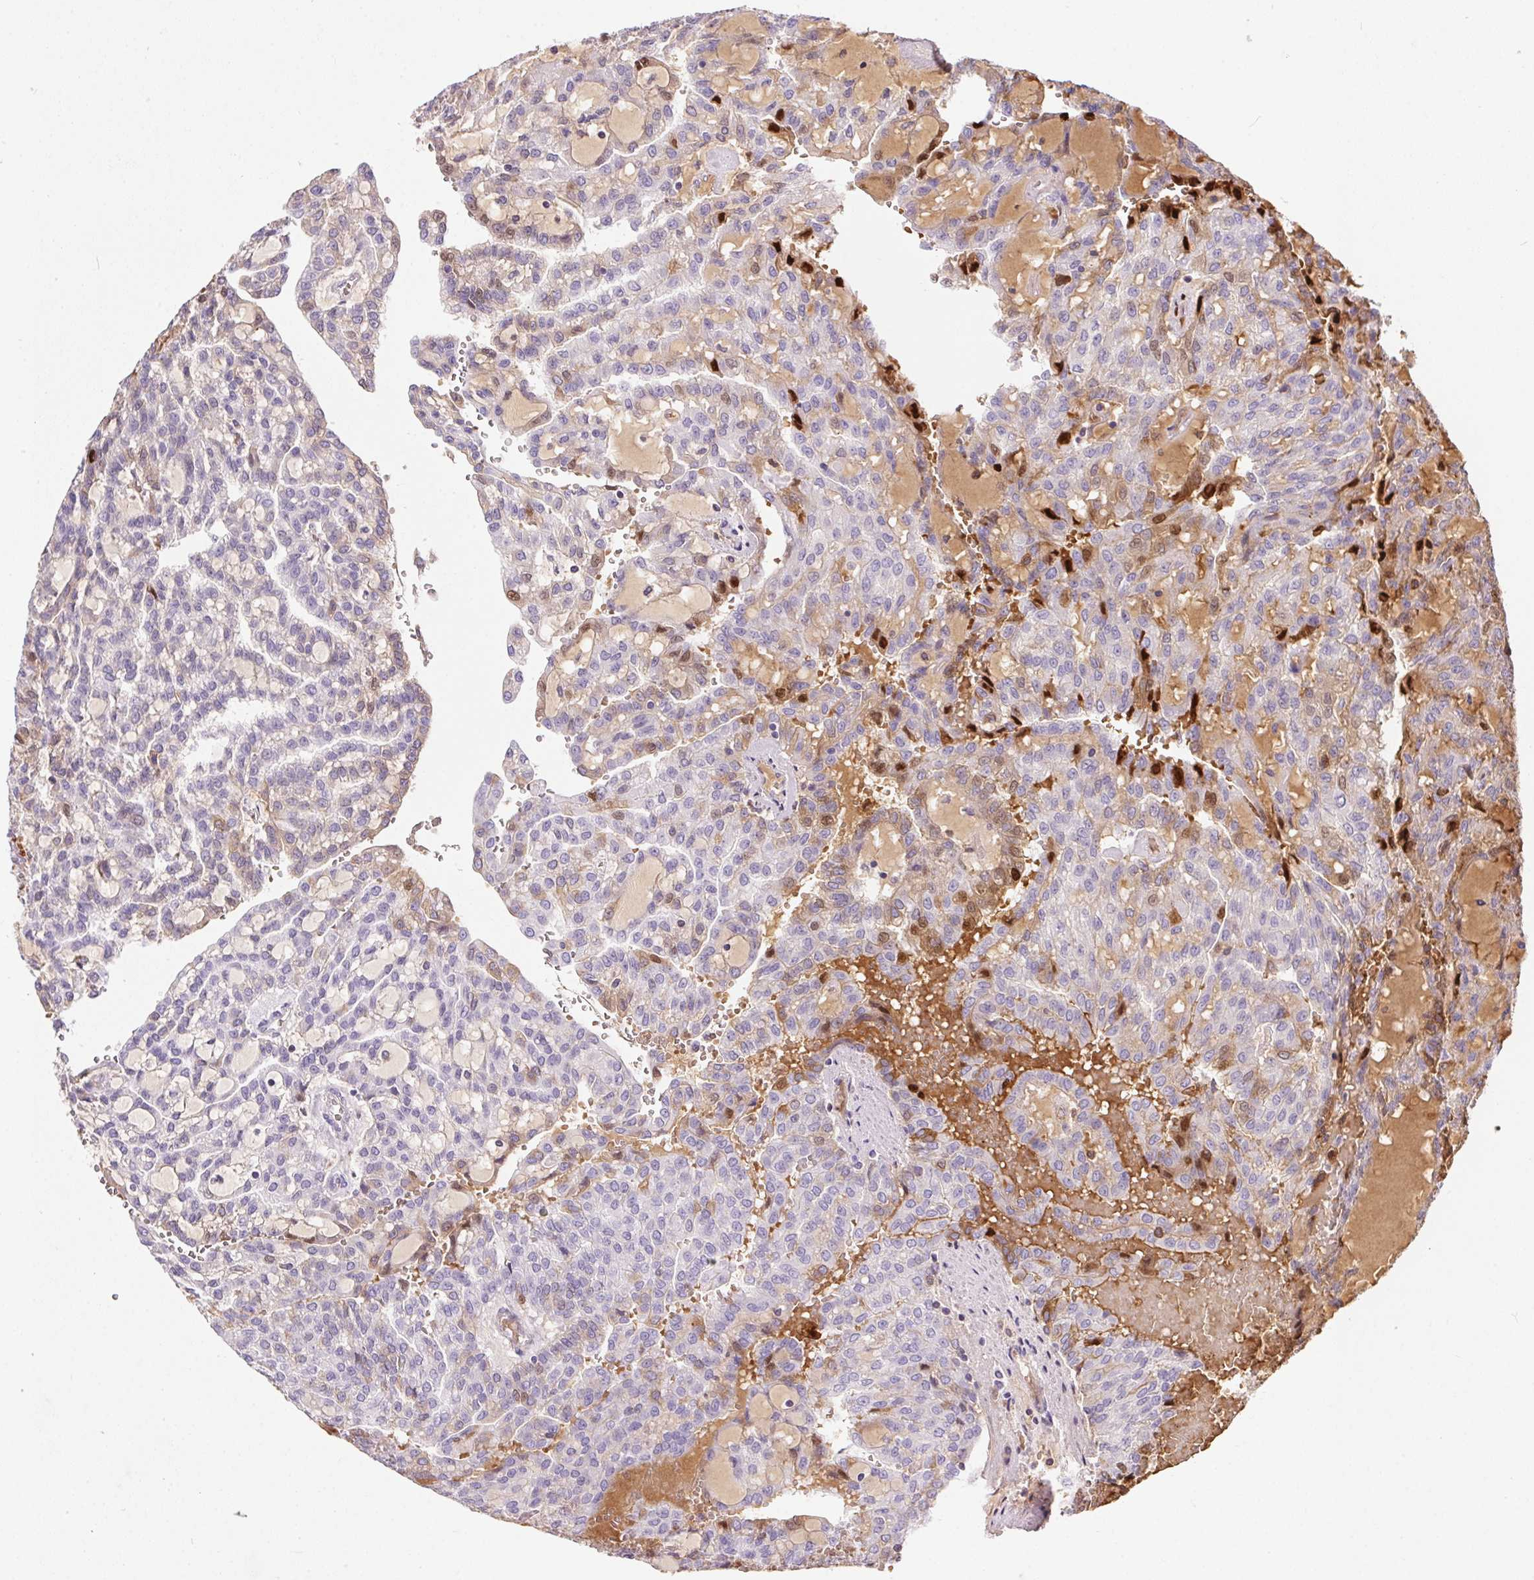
{"staining": {"intensity": "moderate", "quantity": "<25%", "location": "nuclear"}, "tissue": "renal cancer", "cell_type": "Tumor cells", "image_type": "cancer", "snomed": [{"axis": "morphology", "description": "Adenocarcinoma, NOS"}, {"axis": "topography", "description": "Kidney"}], "caption": "Immunohistochemistry (DAB (3,3'-diaminobenzidine)) staining of human renal cancer demonstrates moderate nuclear protein staining in about <25% of tumor cells. The protein is stained brown, and the nuclei are stained in blue (DAB (3,3'-diaminobenzidine) IHC with brightfield microscopy, high magnification).", "gene": "ORM1", "patient": {"sex": "male", "age": 63}}